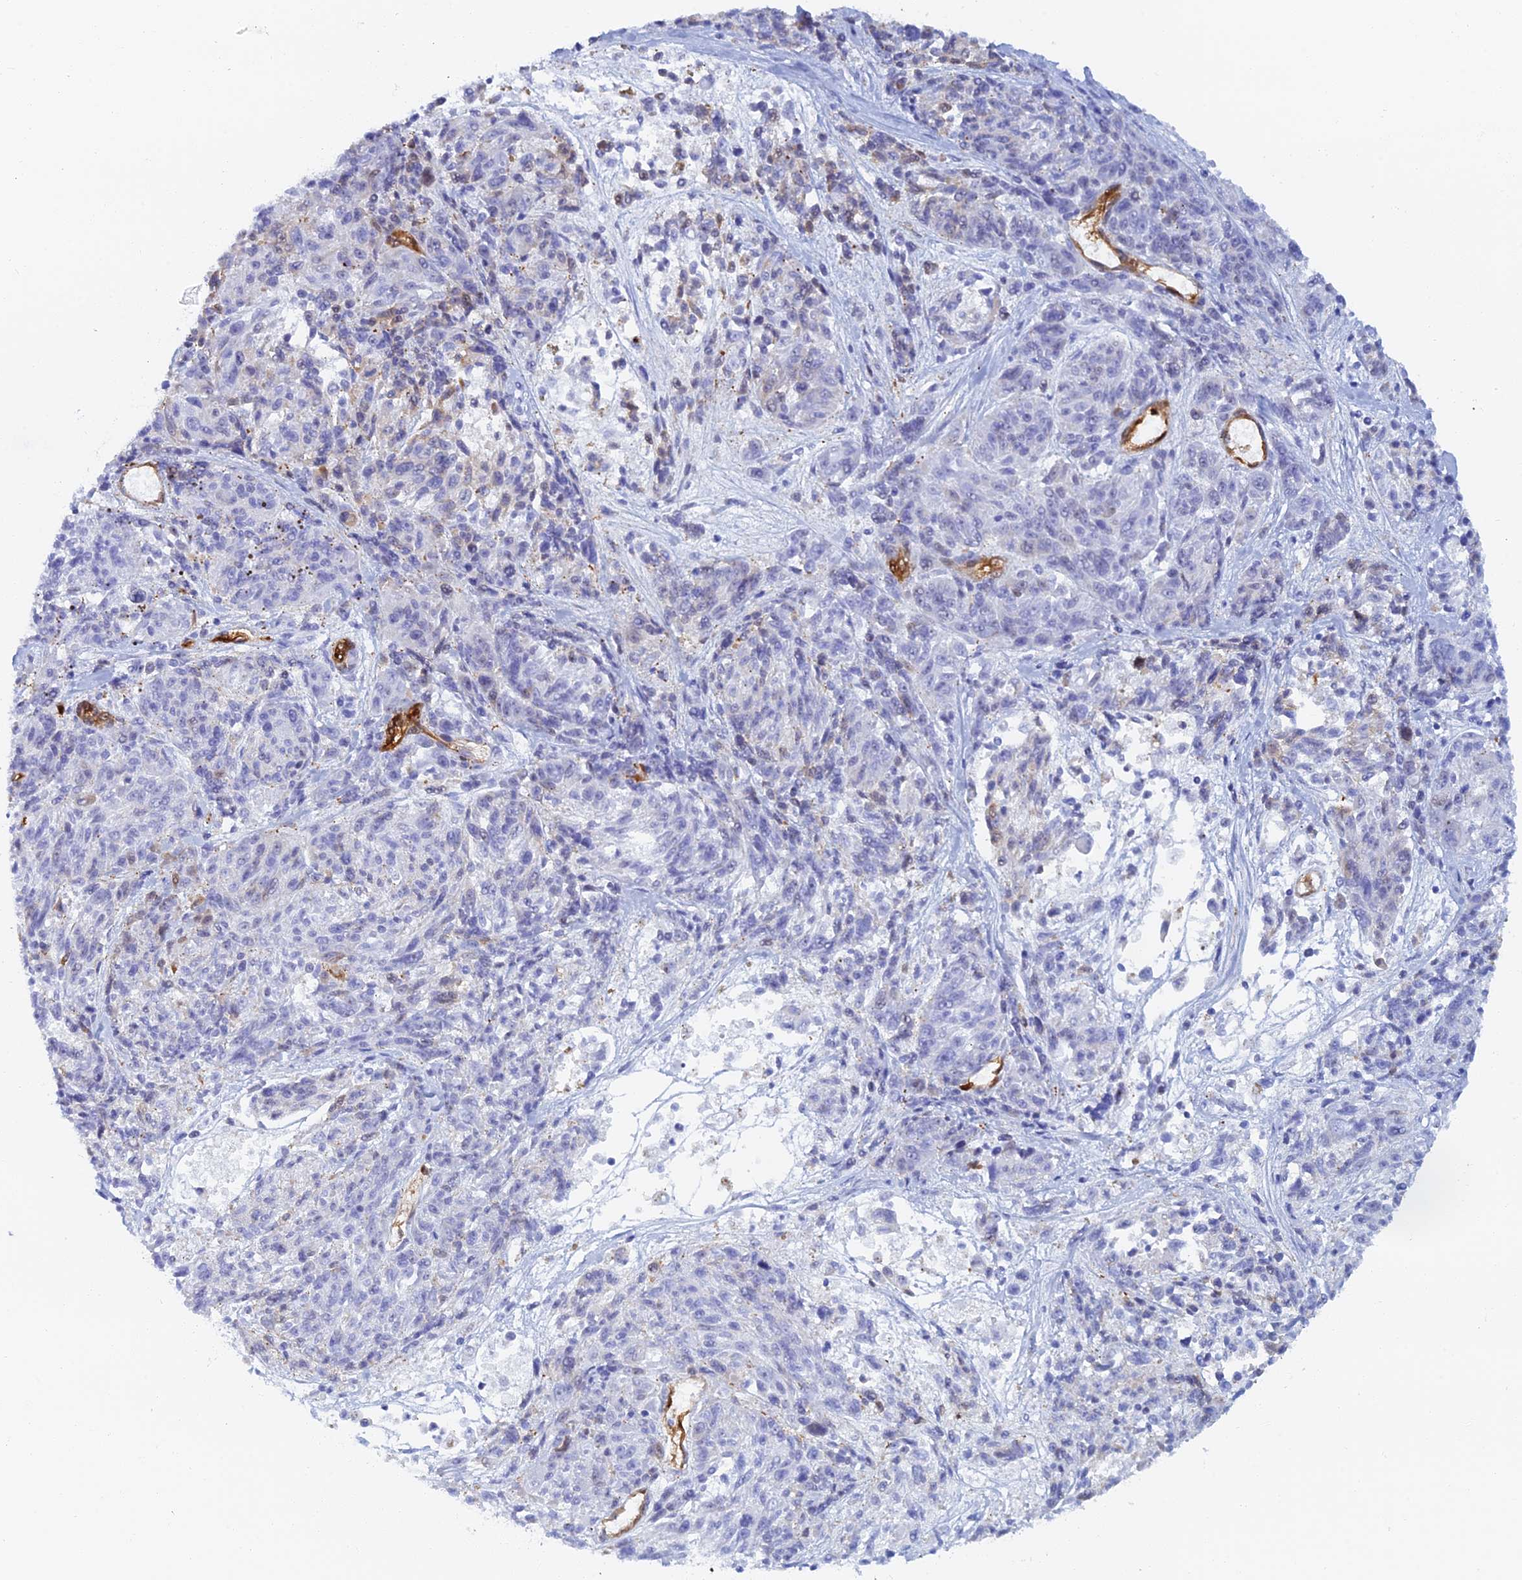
{"staining": {"intensity": "negative", "quantity": "none", "location": "none"}, "tissue": "melanoma", "cell_type": "Tumor cells", "image_type": "cancer", "snomed": [{"axis": "morphology", "description": "Malignant melanoma, NOS"}, {"axis": "topography", "description": "Skin"}], "caption": "The immunohistochemistry (IHC) photomicrograph has no significant positivity in tumor cells of melanoma tissue.", "gene": "CRIP2", "patient": {"sex": "male", "age": 53}}